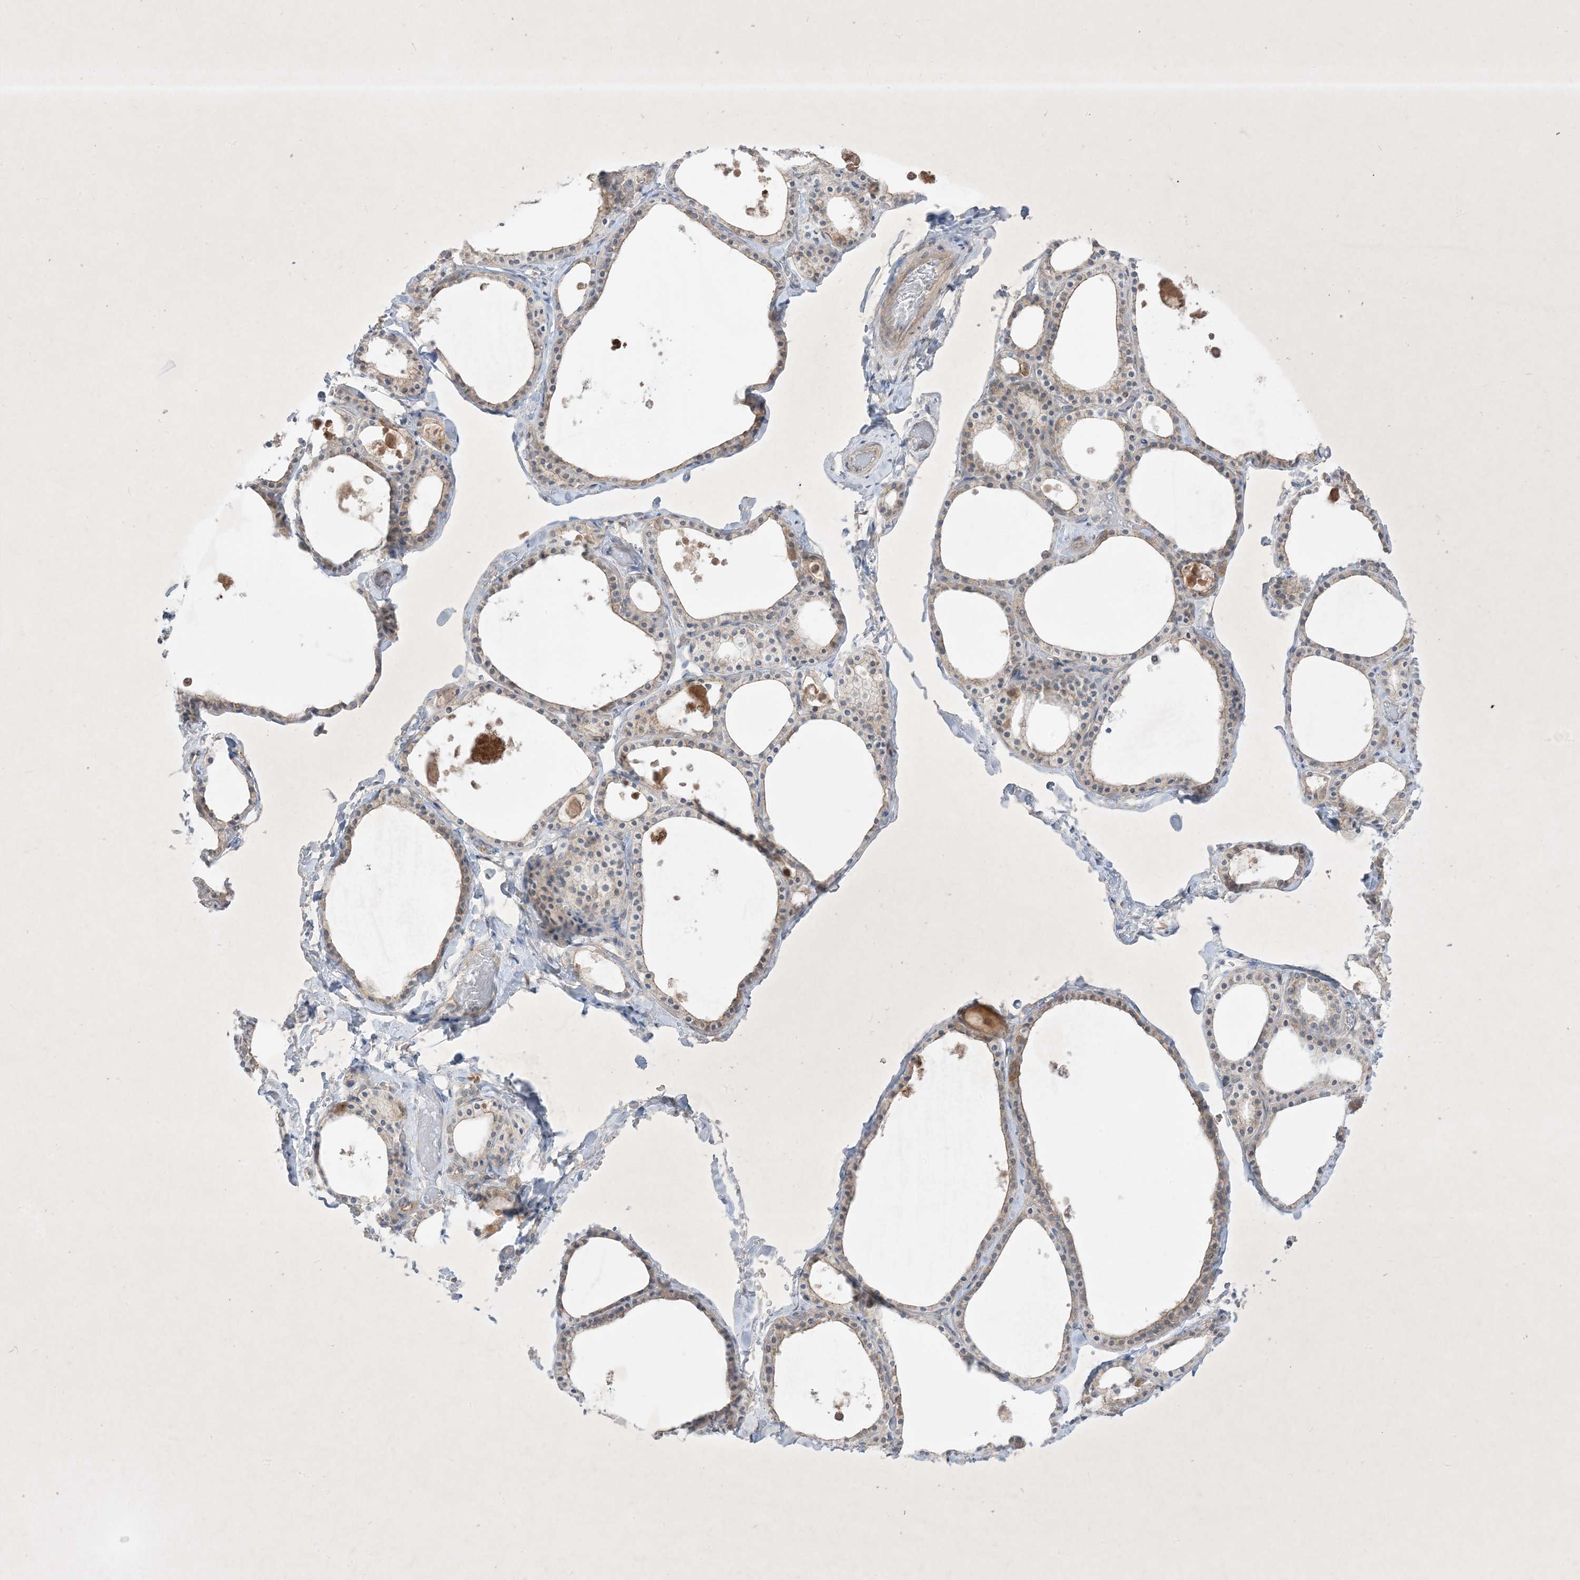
{"staining": {"intensity": "moderate", "quantity": "25%-75%", "location": "cytoplasmic/membranous"}, "tissue": "thyroid gland", "cell_type": "Glandular cells", "image_type": "normal", "snomed": [{"axis": "morphology", "description": "Normal tissue, NOS"}, {"axis": "topography", "description": "Thyroid gland"}], "caption": "Benign thyroid gland exhibits moderate cytoplasmic/membranous expression in approximately 25%-75% of glandular cells.", "gene": "PLEKHA3", "patient": {"sex": "male", "age": 56}}